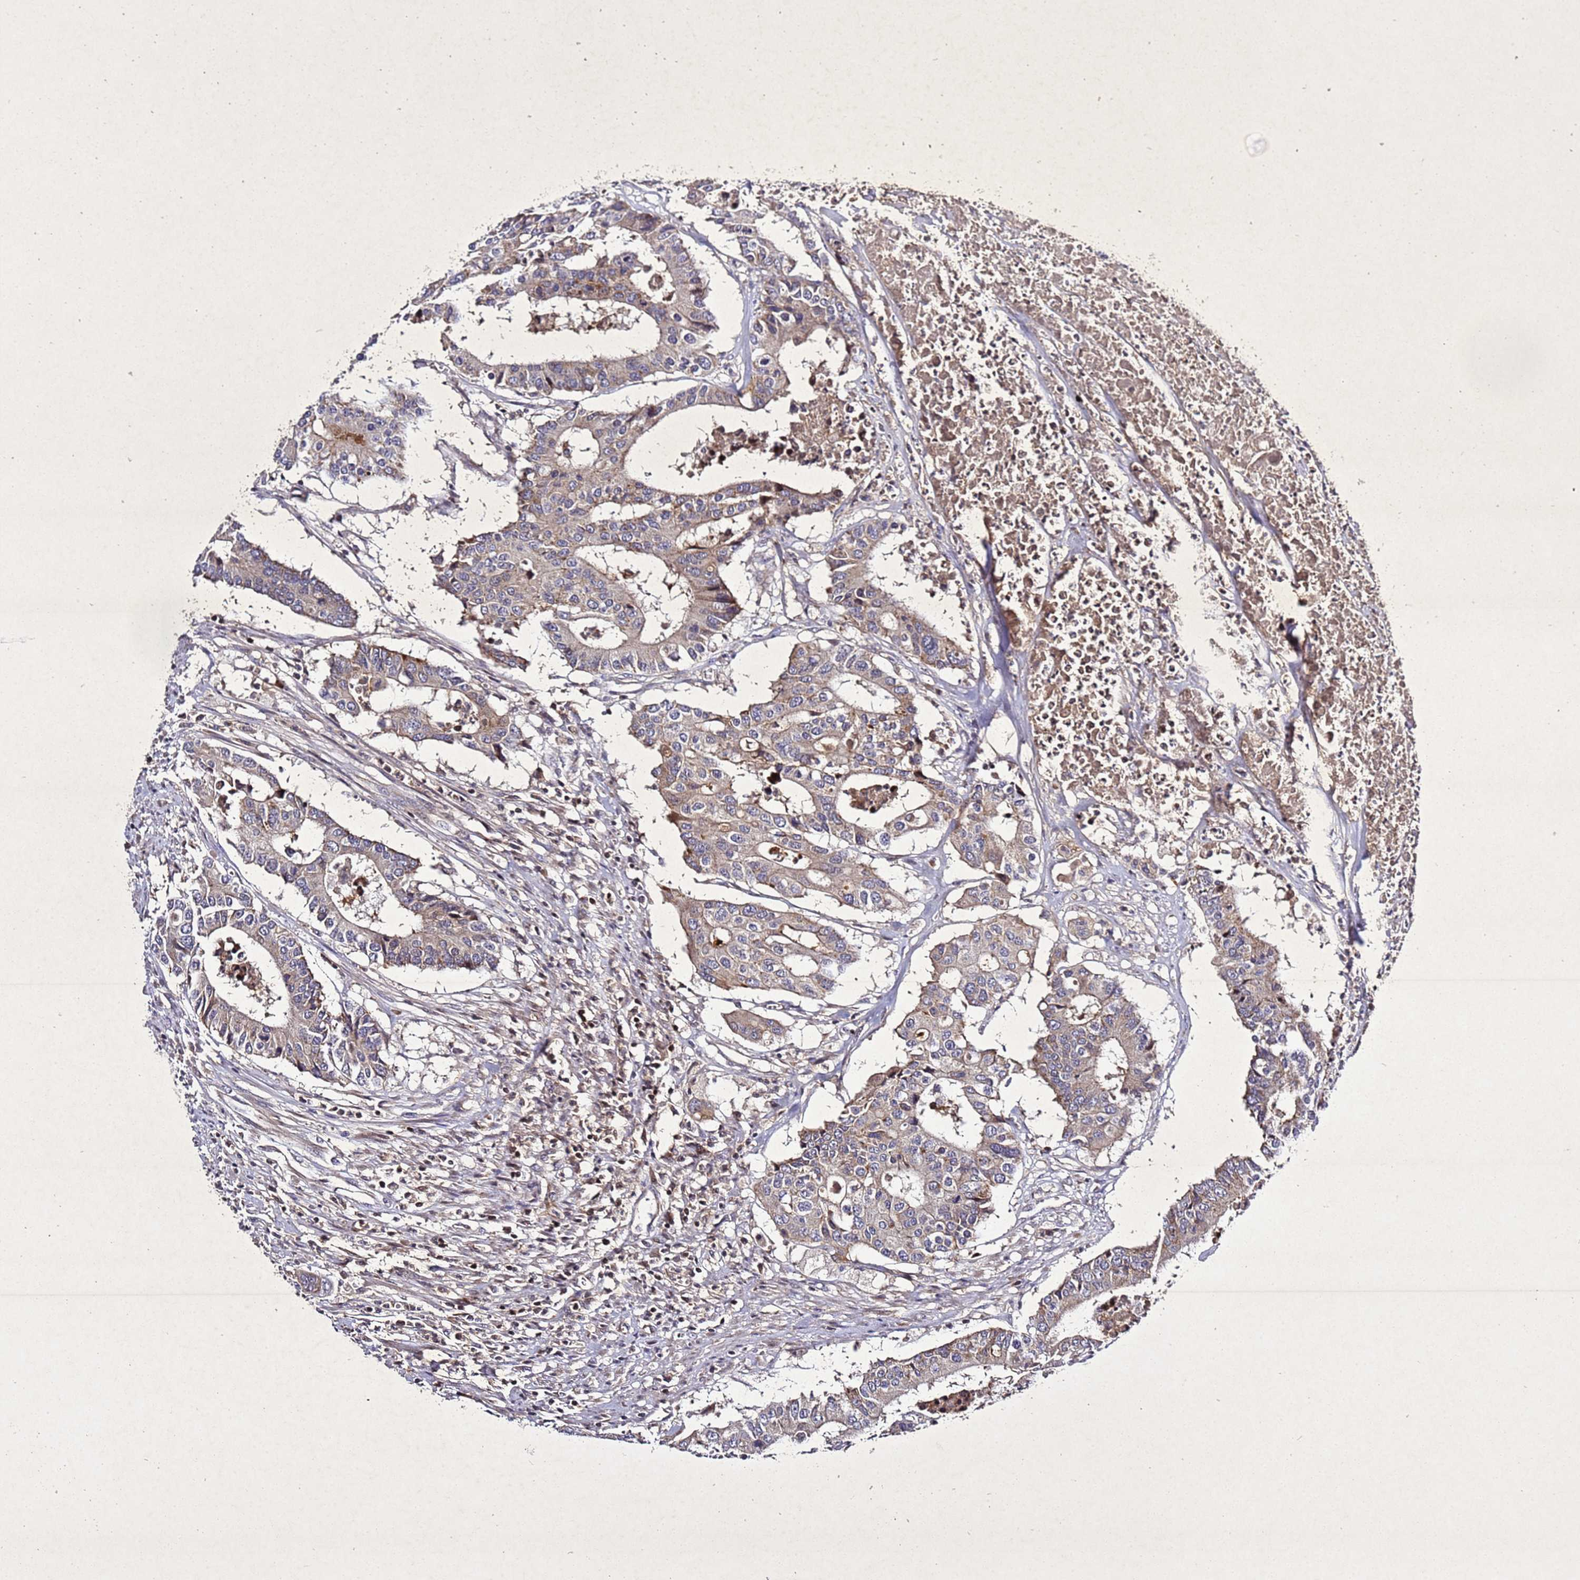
{"staining": {"intensity": "weak", "quantity": "25%-75%", "location": "cytoplasmic/membranous"}, "tissue": "colorectal cancer", "cell_type": "Tumor cells", "image_type": "cancer", "snomed": [{"axis": "morphology", "description": "Adenocarcinoma, NOS"}, {"axis": "topography", "description": "Colon"}], "caption": "A histopathology image of adenocarcinoma (colorectal) stained for a protein demonstrates weak cytoplasmic/membranous brown staining in tumor cells. The staining was performed using DAB to visualize the protein expression in brown, while the nuclei were stained in blue with hematoxylin (Magnification: 20x).", "gene": "SV2B", "patient": {"sex": "male", "age": 77}}